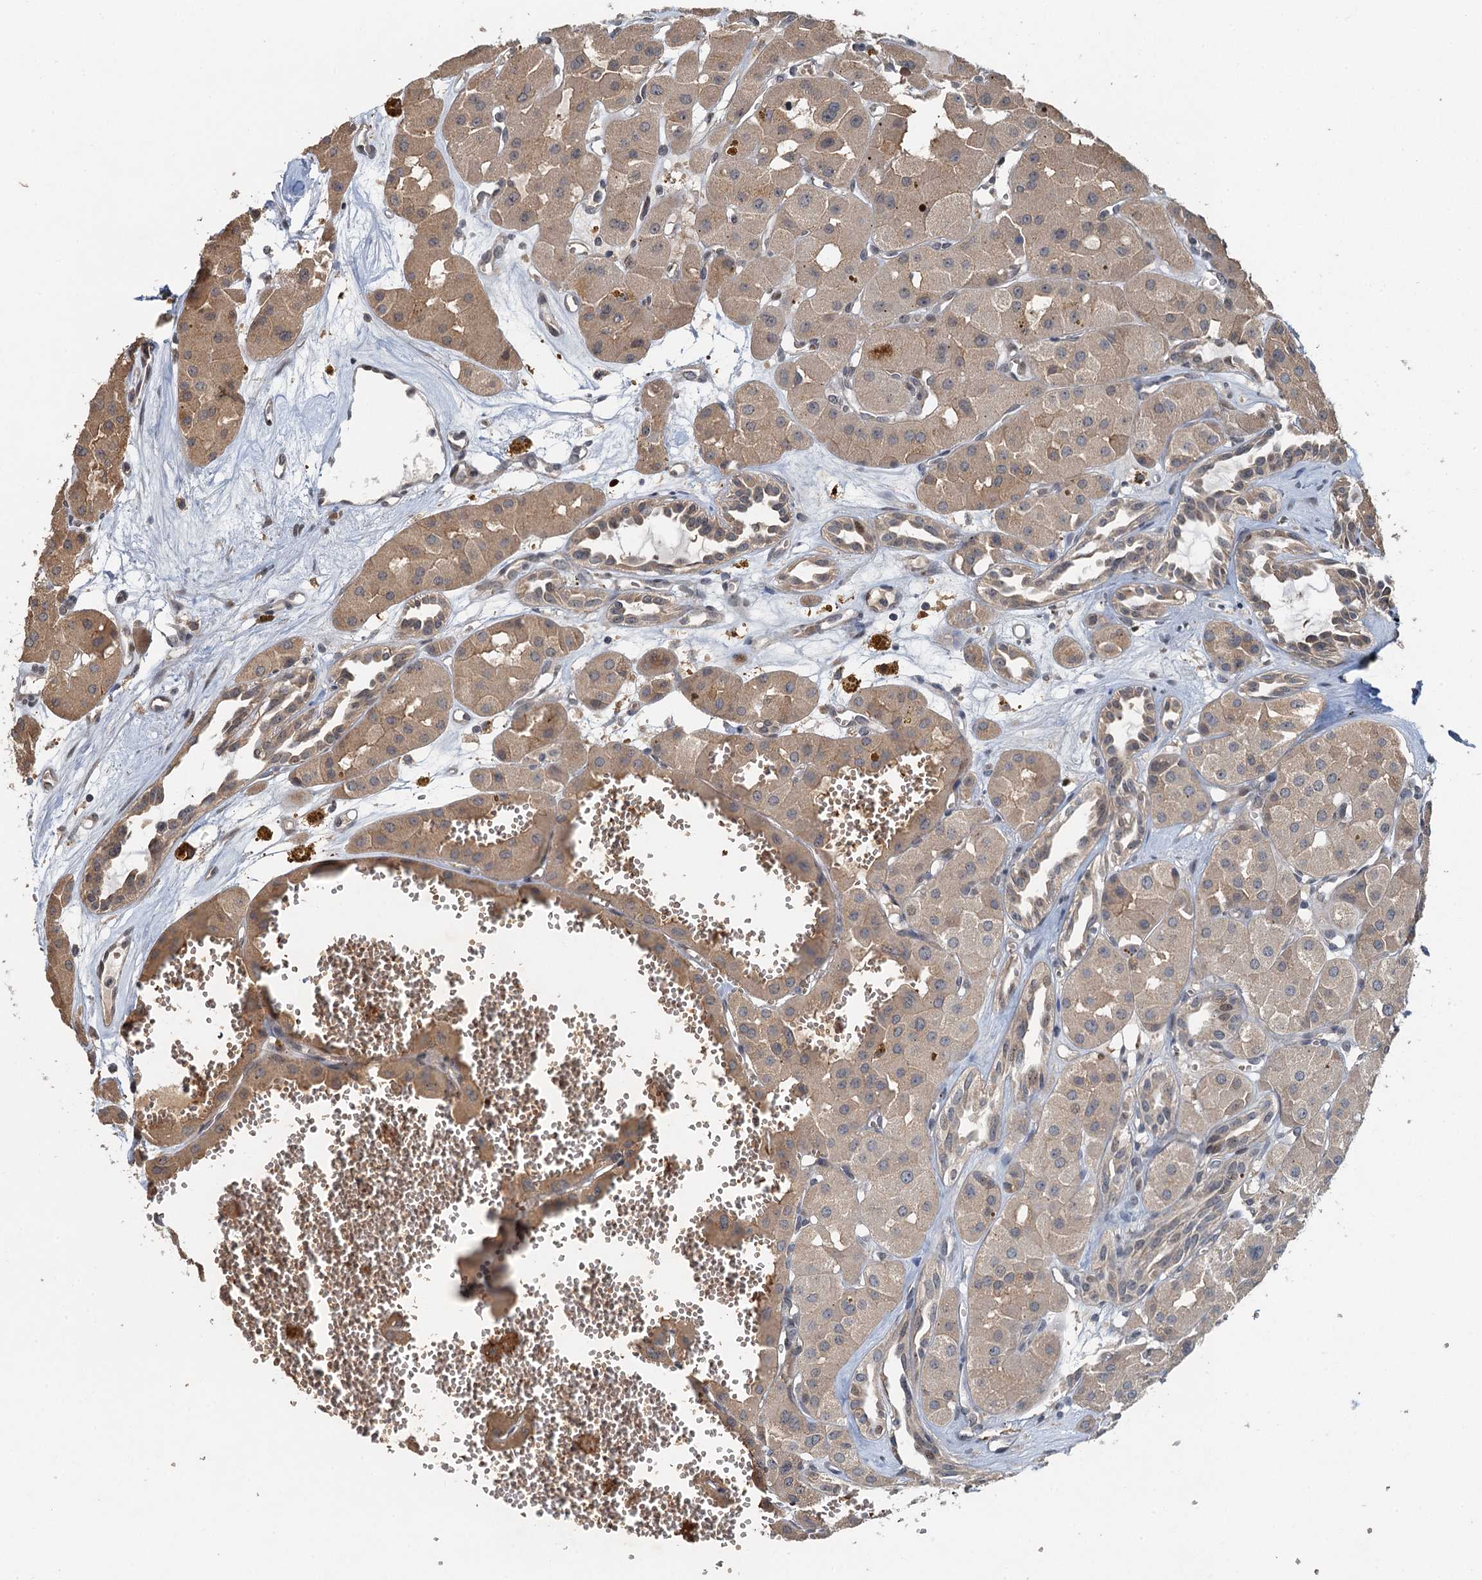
{"staining": {"intensity": "moderate", "quantity": "<25%", "location": "cytoplasmic/membranous"}, "tissue": "renal cancer", "cell_type": "Tumor cells", "image_type": "cancer", "snomed": [{"axis": "morphology", "description": "Carcinoma, NOS"}, {"axis": "topography", "description": "Kidney"}], "caption": "Immunohistochemical staining of human carcinoma (renal) reveals moderate cytoplasmic/membranous protein positivity in approximately <25% of tumor cells.", "gene": "SNX32", "patient": {"sex": "female", "age": 75}}